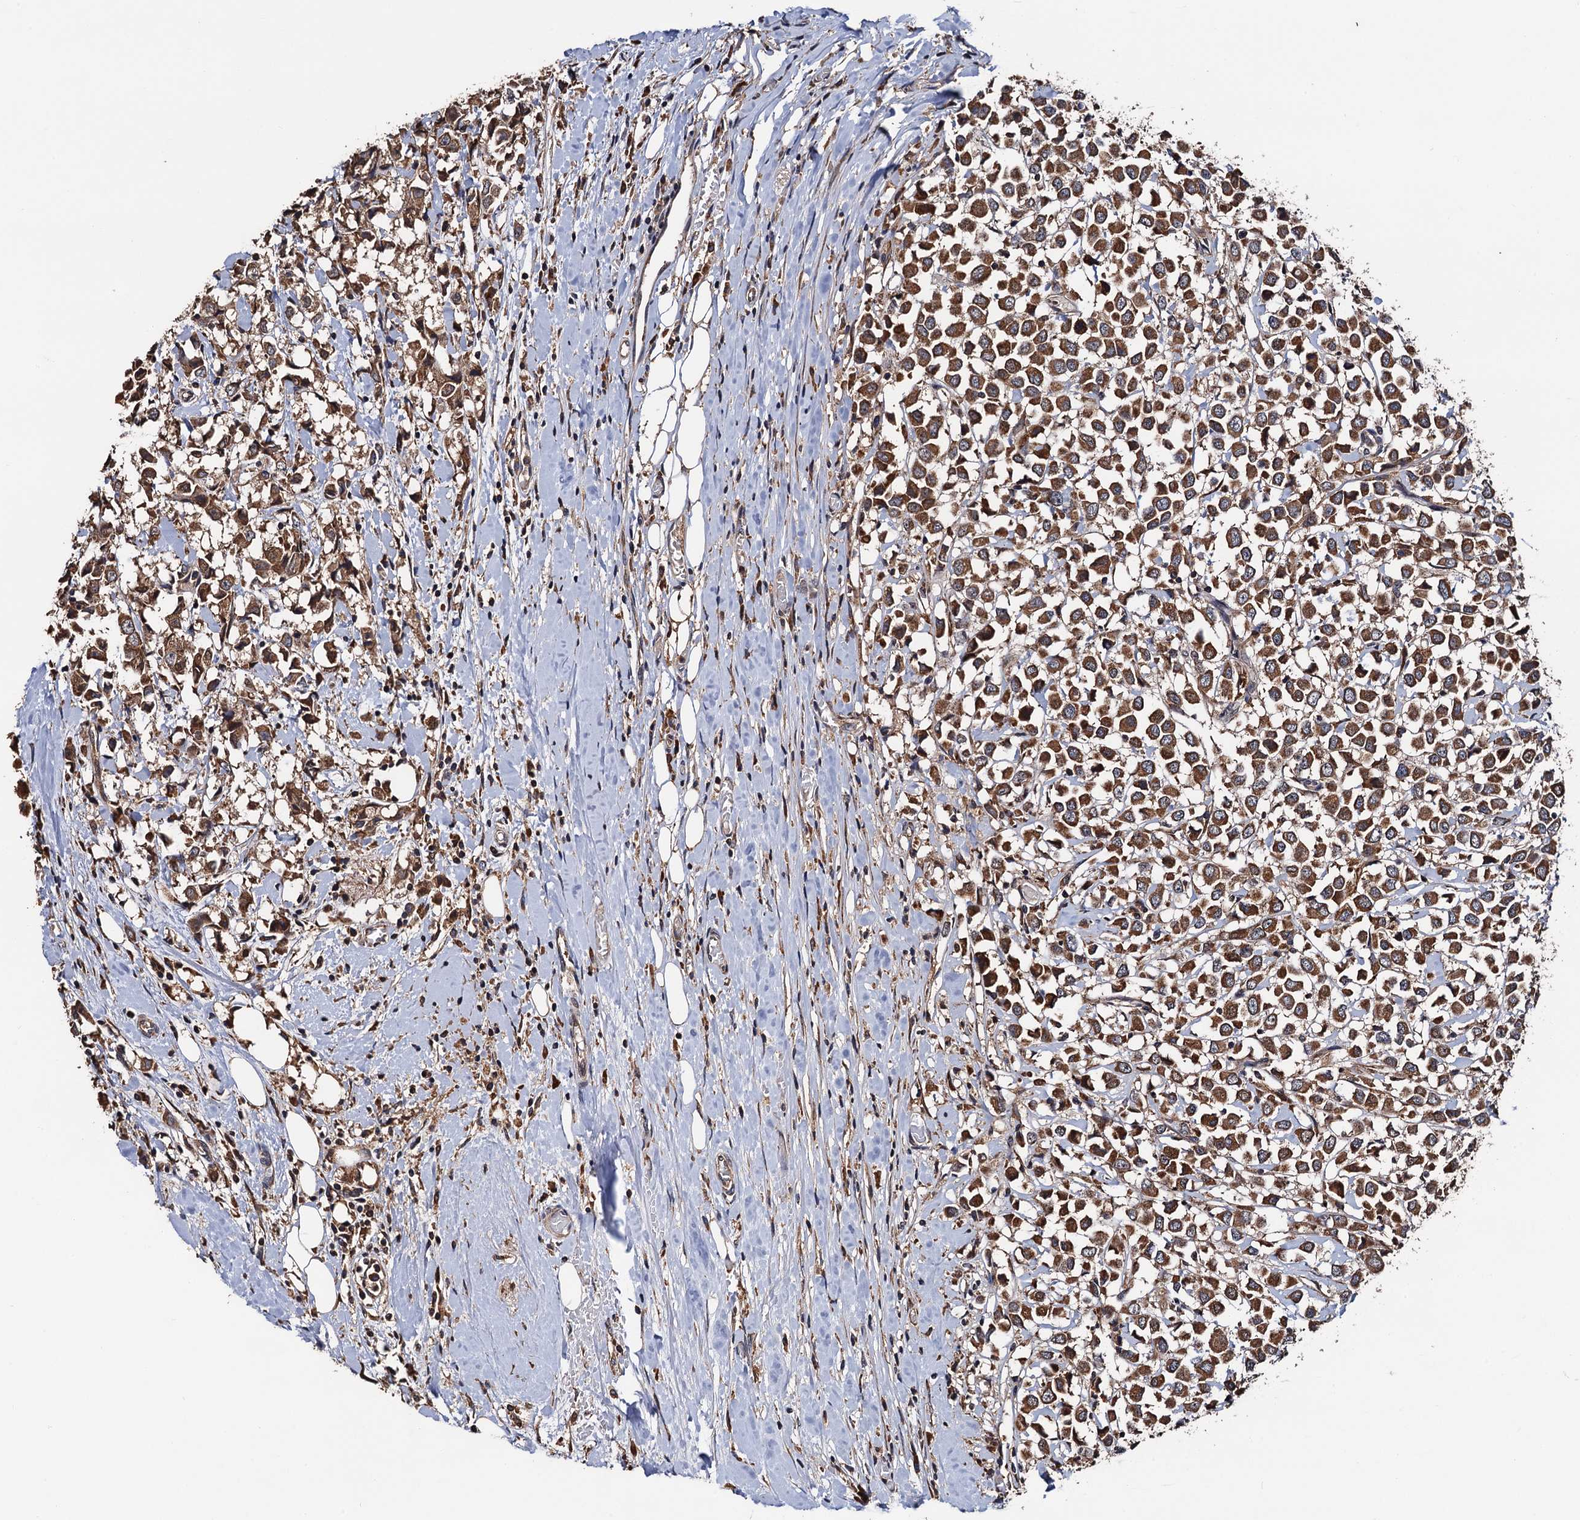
{"staining": {"intensity": "moderate", "quantity": ">75%", "location": "cytoplasmic/membranous"}, "tissue": "breast cancer", "cell_type": "Tumor cells", "image_type": "cancer", "snomed": [{"axis": "morphology", "description": "Duct carcinoma"}, {"axis": "topography", "description": "Breast"}], "caption": "Tumor cells exhibit medium levels of moderate cytoplasmic/membranous expression in approximately >75% of cells in human breast cancer (infiltrating ductal carcinoma).", "gene": "RGS11", "patient": {"sex": "female", "age": 61}}